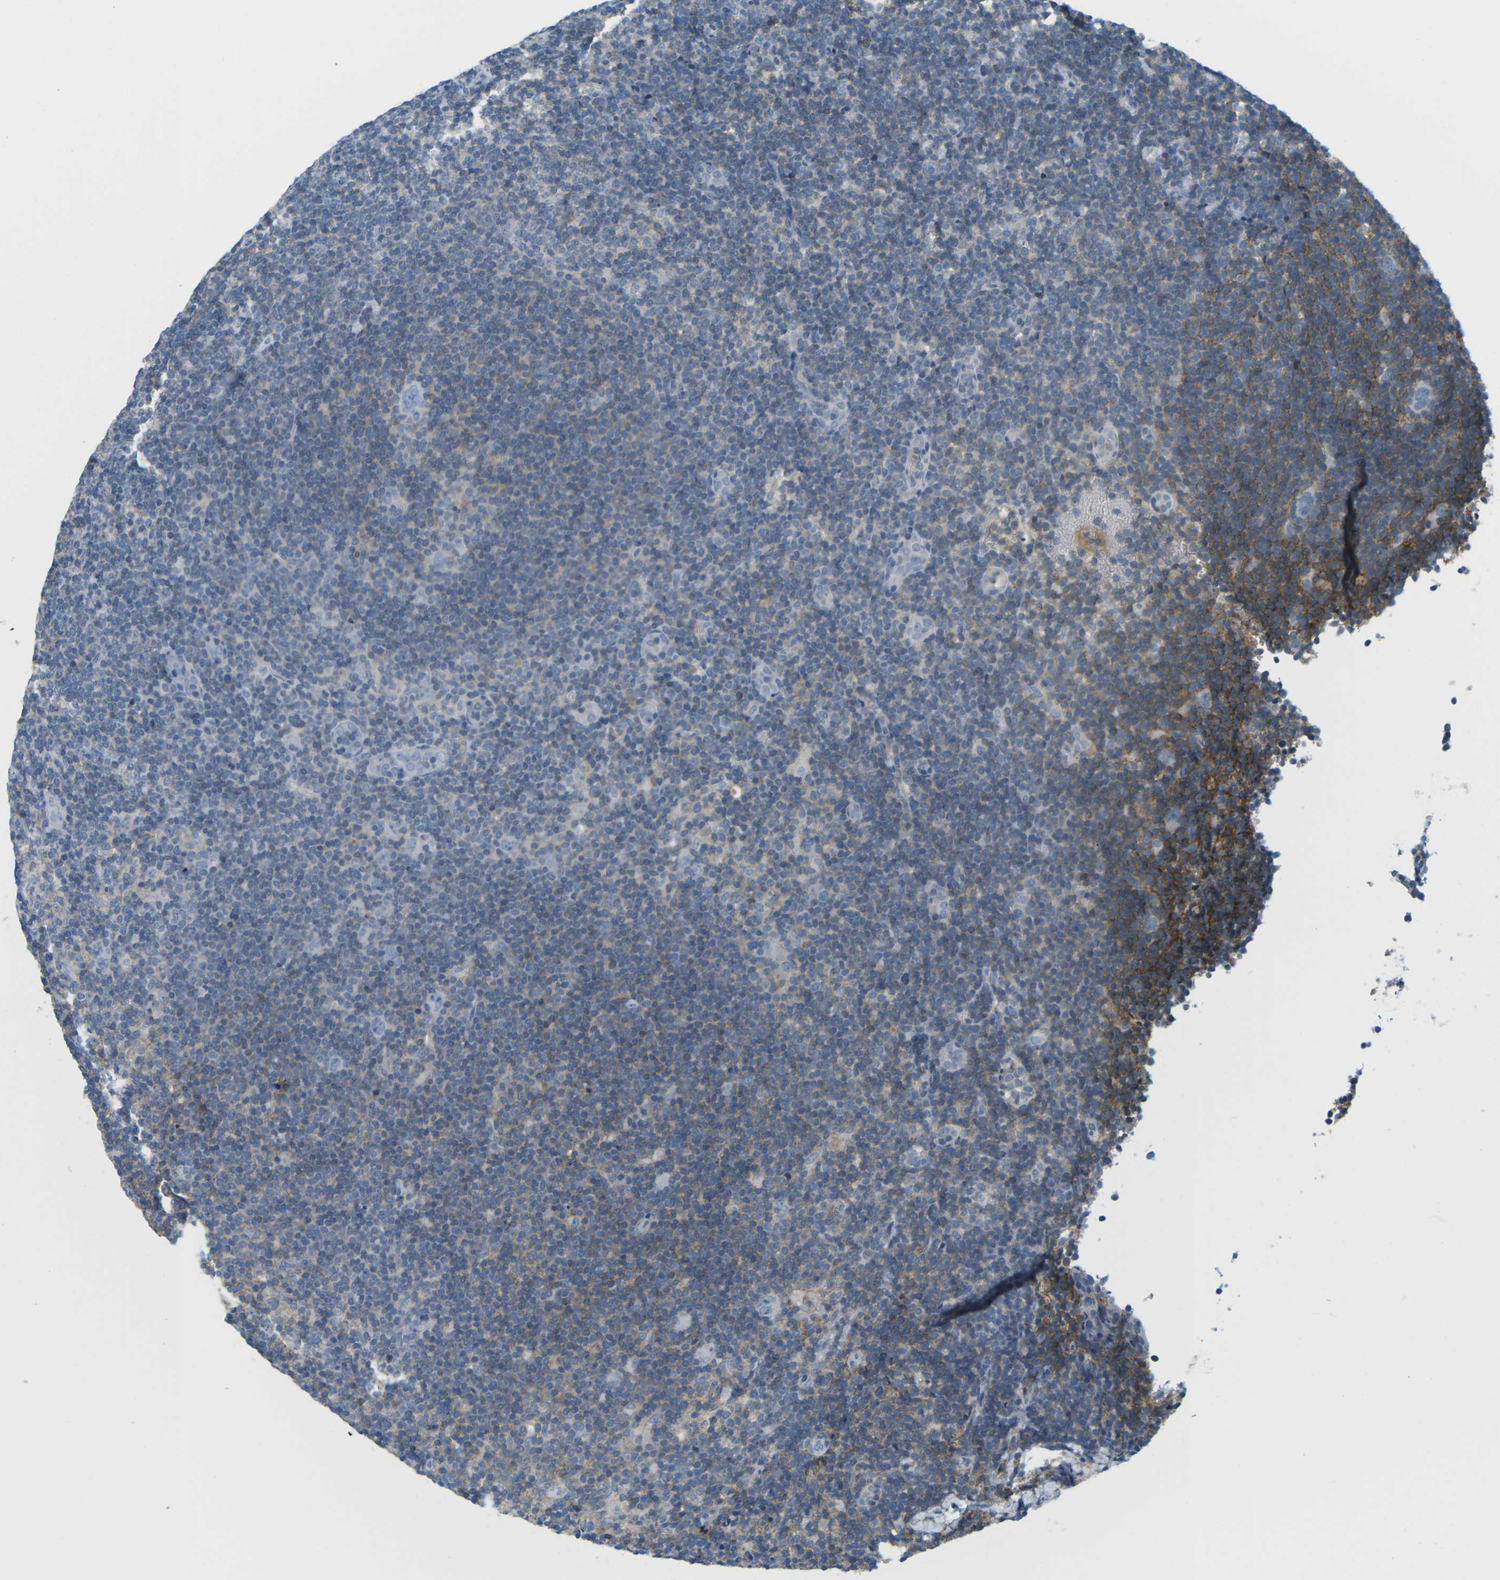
{"staining": {"intensity": "negative", "quantity": "none", "location": "none"}, "tissue": "lymphoma", "cell_type": "Tumor cells", "image_type": "cancer", "snomed": [{"axis": "morphology", "description": "Hodgkin's disease, NOS"}, {"axis": "topography", "description": "Lymph node"}], "caption": "Immunohistochemical staining of lymphoma exhibits no significant staining in tumor cells.", "gene": "CD47", "patient": {"sex": "female", "age": 57}}